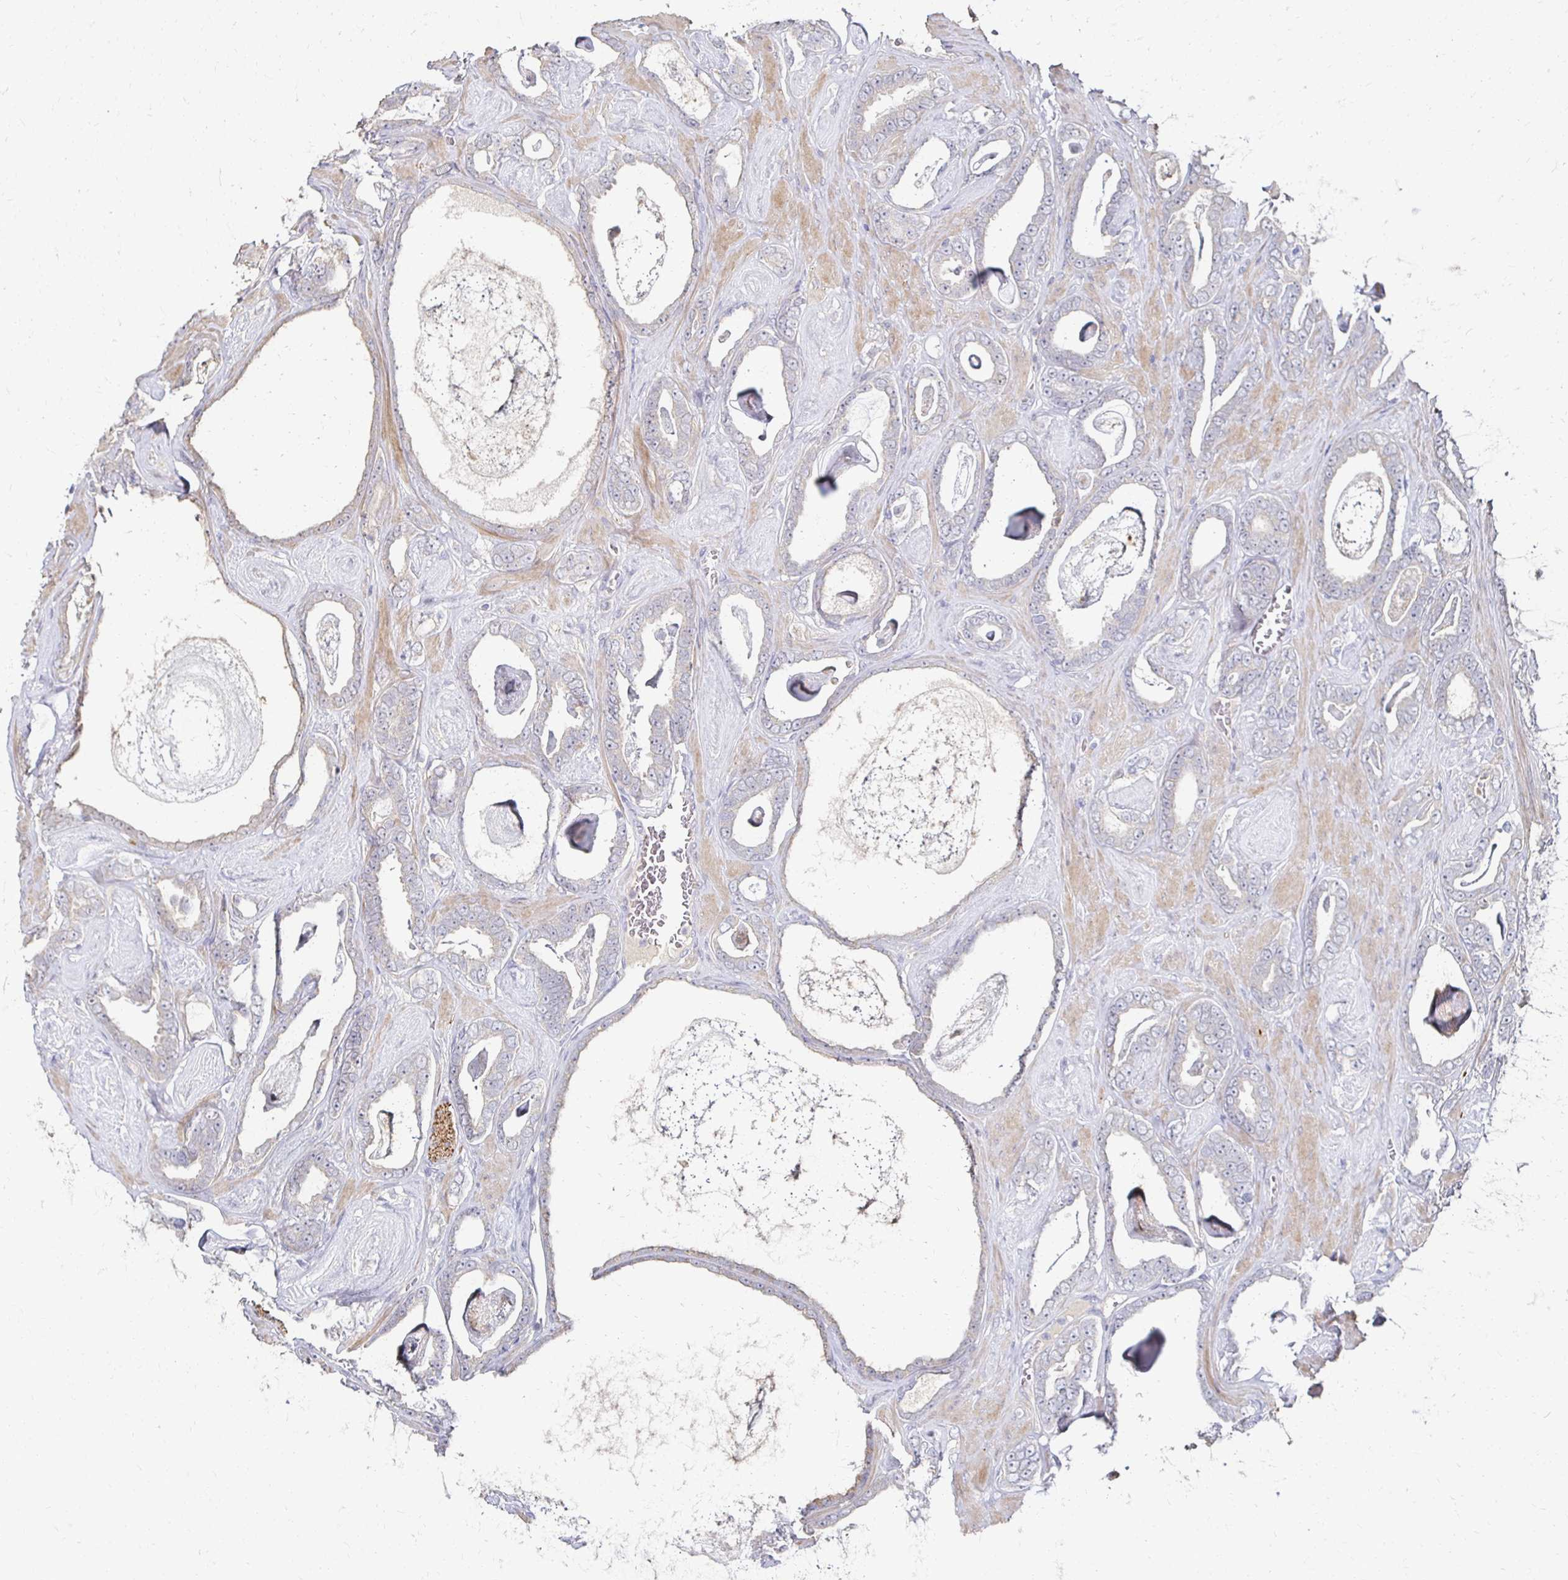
{"staining": {"intensity": "weak", "quantity": "<25%", "location": "cytoplasmic/membranous"}, "tissue": "prostate cancer", "cell_type": "Tumor cells", "image_type": "cancer", "snomed": [{"axis": "morphology", "description": "Adenocarcinoma, High grade"}, {"axis": "topography", "description": "Prostate"}], "caption": "Prostate cancer (adenocarcinoma (high-grade)) was stained to show a protein in brown. There is no significant positivity in tumor cells.", "gene": "ZNF727", "patient": {"sex": "male", "age": 63}}